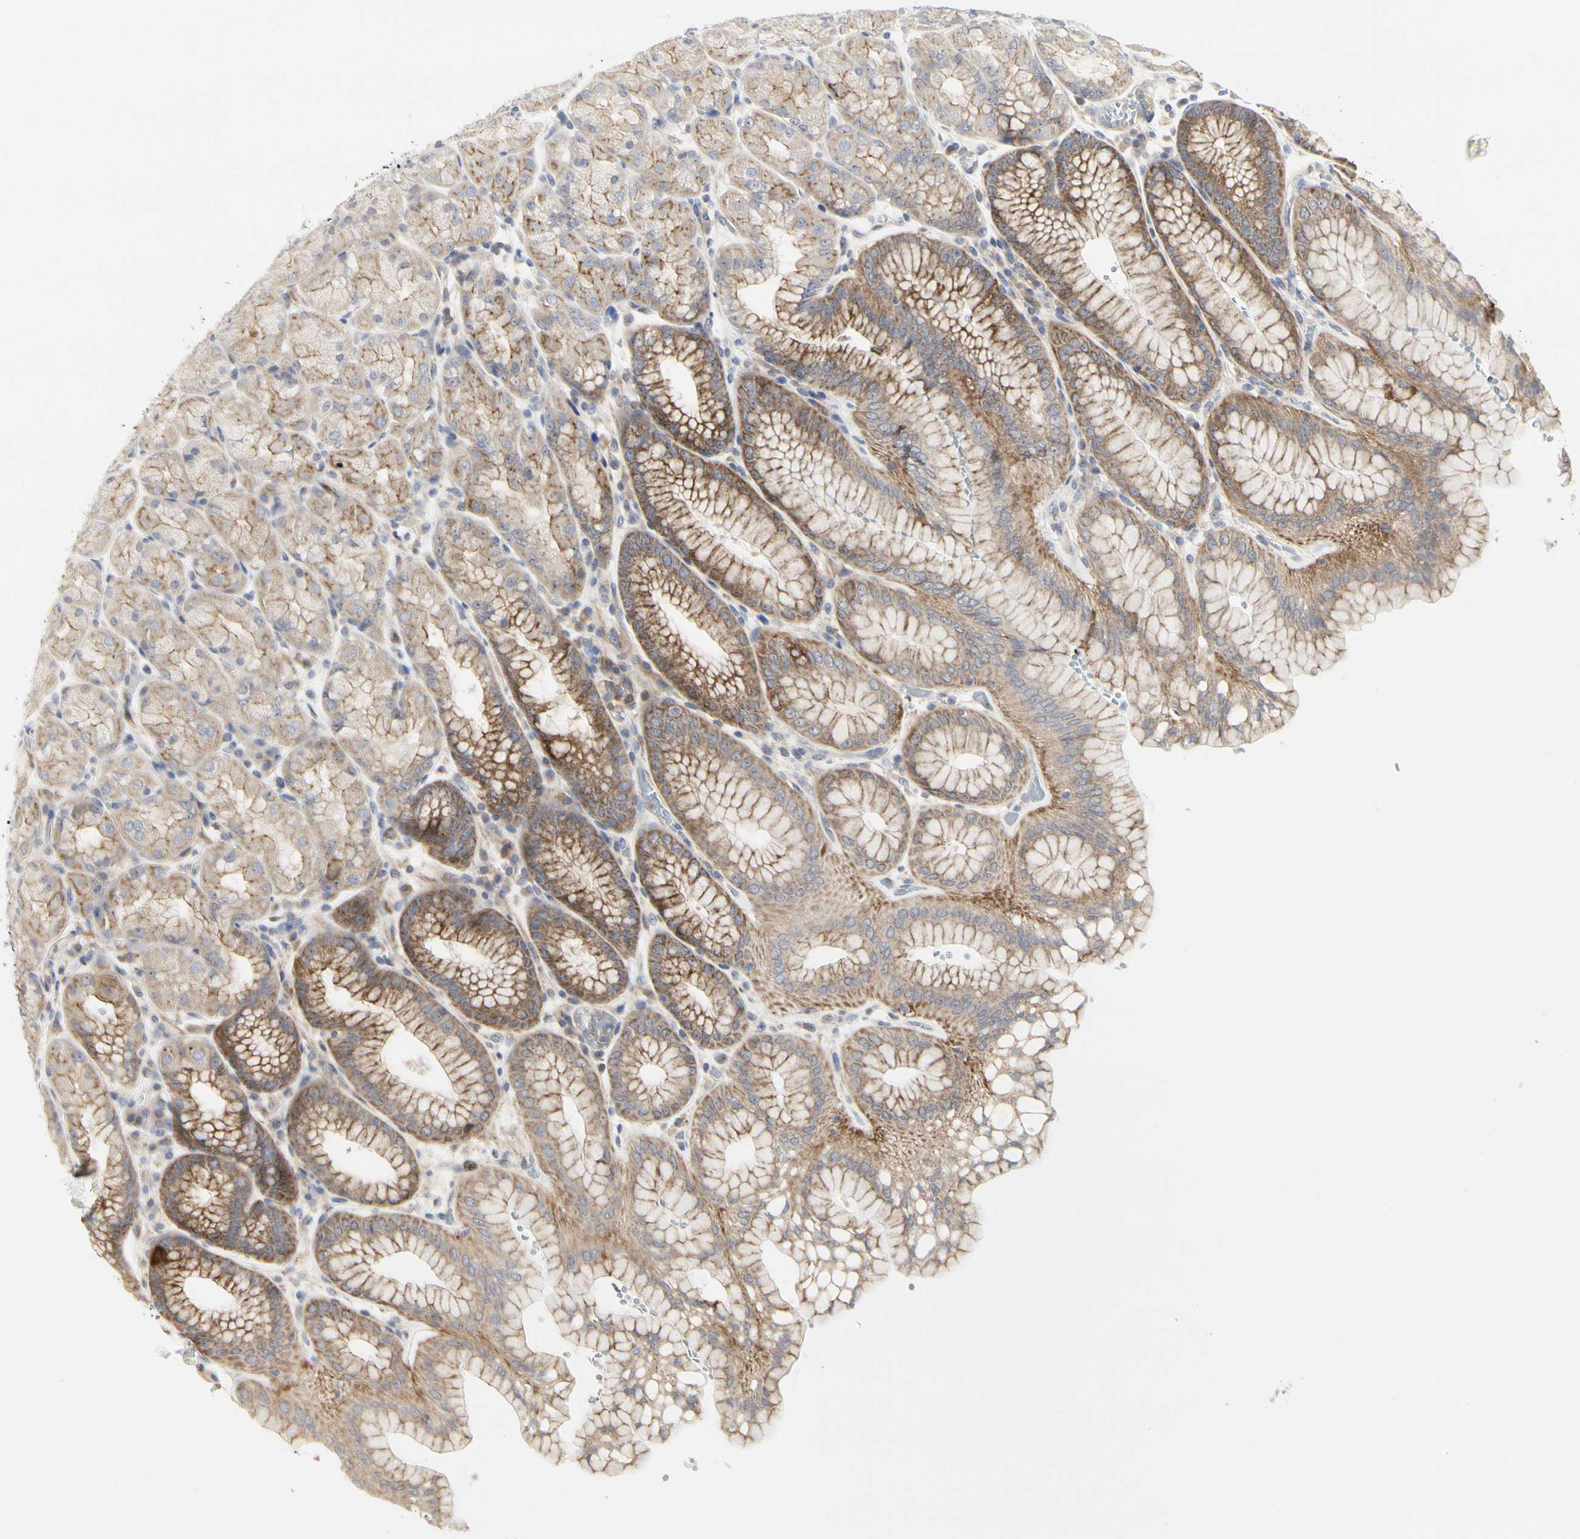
{"staining": {"intensity": "moderate", "quantity": "25%-75%", "location": "cytoplasmic/membranous"}, "tissue": "stomach", "cell_type": "Glandular cells", "image_type": "normal", "snomed": [{"axis": "morphology", "description": "Normal tissue, NOS"}, {"axis": "topography", "description": "Stomach, upper"}, {"axis": "topography", "description": "Stomach"}], "caption": "About 25%-75% of glandular cells in benign human stomach reveal moderate cytoplasmic/membranous protein positivity as visualized by brown immunohistochemical staining.", "gene": "SHANK2", "patient": {"sex": "male", "age": 76}}